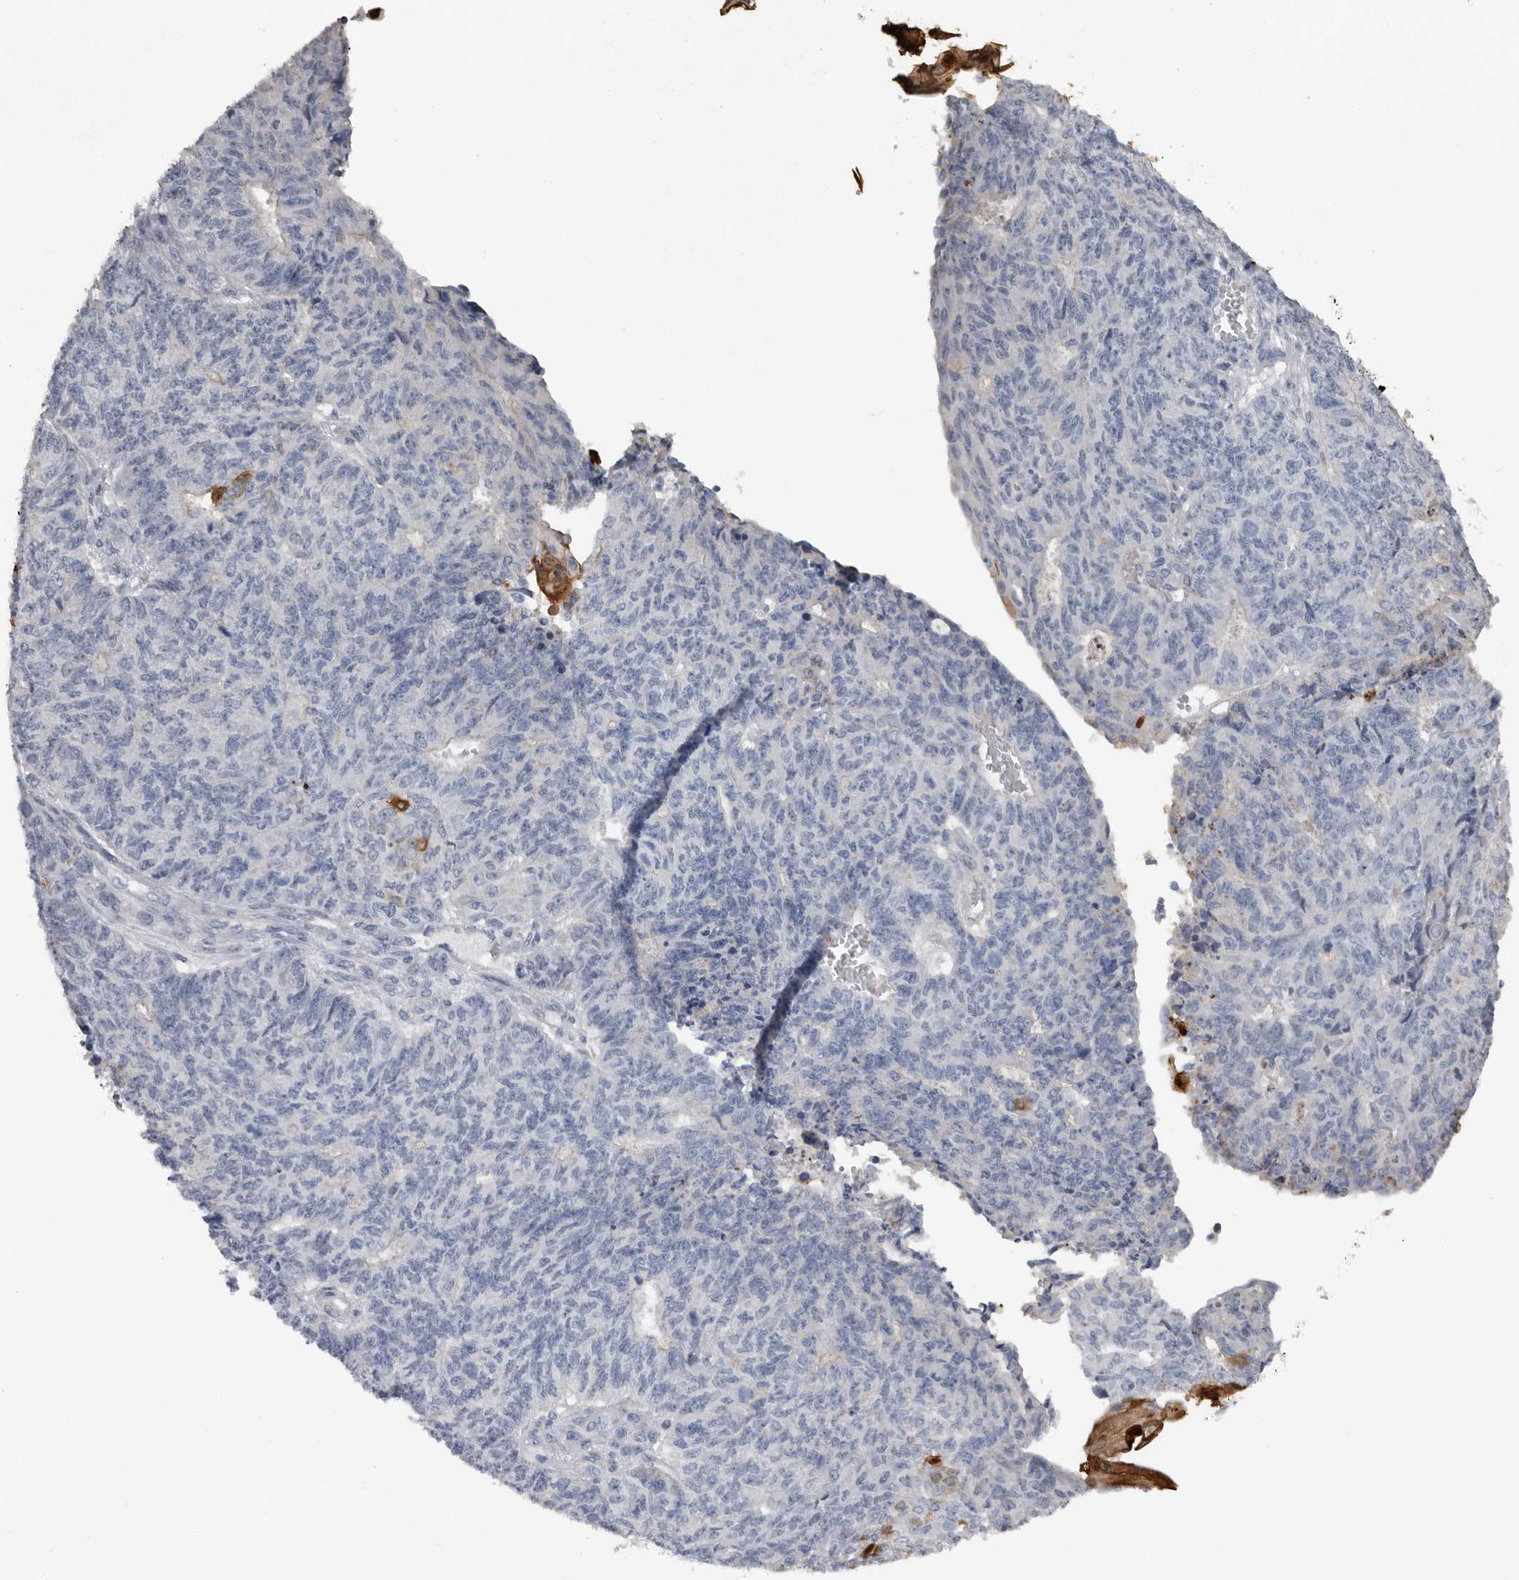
{"staining": {"intensity": "negative", "quantity": "none", "location": "none"}, "tissue": "endometrial cancer", "cell_type": "Tumor cells", "image_type": "cancer", "snomed": [{"axis": "morphology", "description": "Adenocarcinoma, NOS"}, {"axis": "topography", "description": "Endometrium"}], "caption": "Adenocarcinoma (endometrial) was stained to show a protein in brown. There is no significant staining in tumor cells.", "gene": "FABP7", "patient": {"sex": "female", "age": 32}}